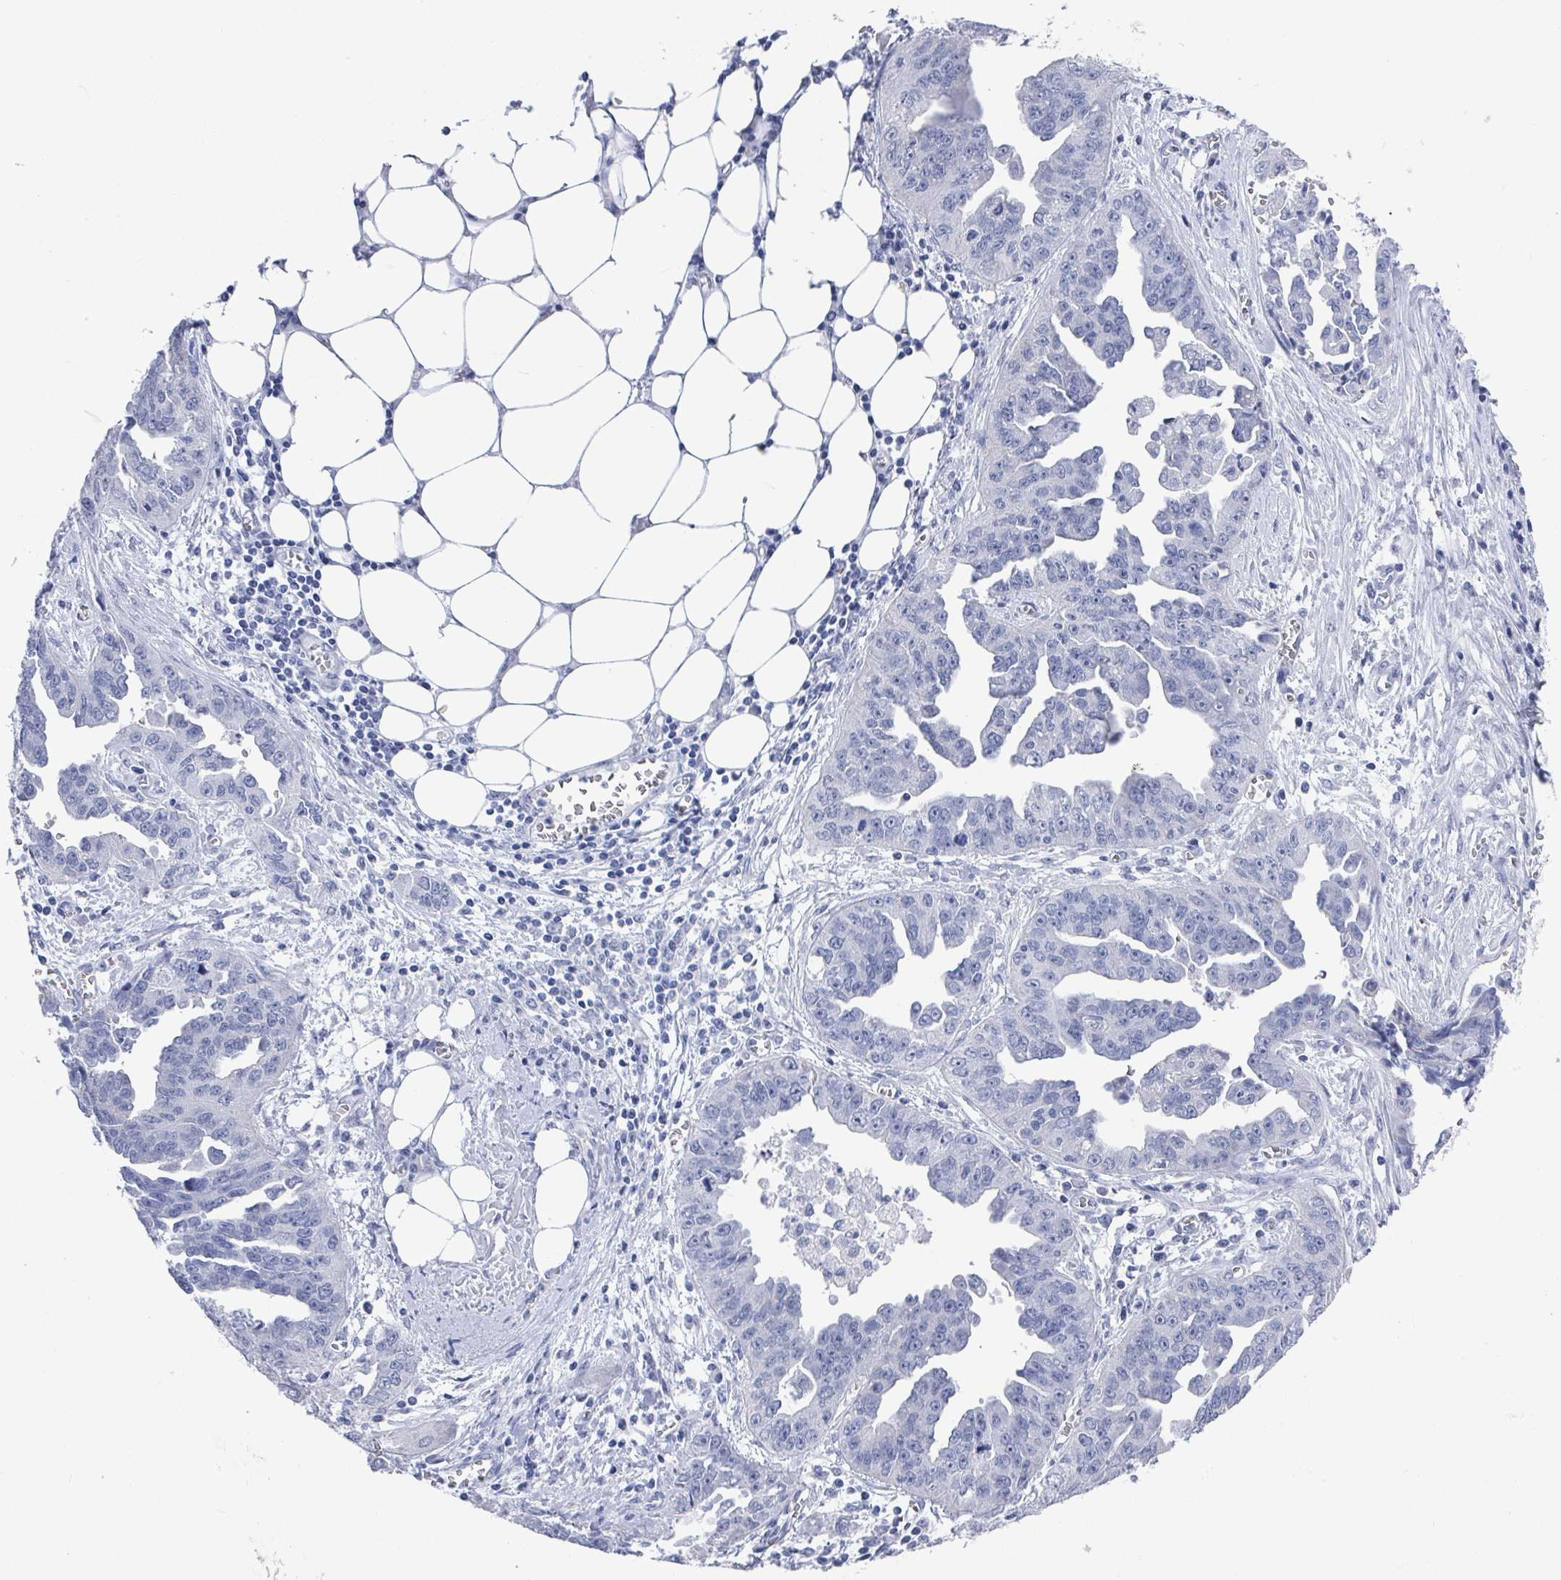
{"staining": {"intensity": "negative", "quantity": "none", "location": "none"}, "tissue": "ovarian cancer", "cell_type": "Tumor cells", "image_type": "cancer", "snomed": [{"axis": "morphology", "description": "Cystadenocarcinoma, serous, NOS"}, {"axis": "topography", "description": "Ovary"}], "caption": "Photomicrograph shows no significant protein expression in tumor cells of ovarian serous cystadenocarcinoma.", "gene": "CAMKV", "patient": {"sex": "female", "age": 75}}